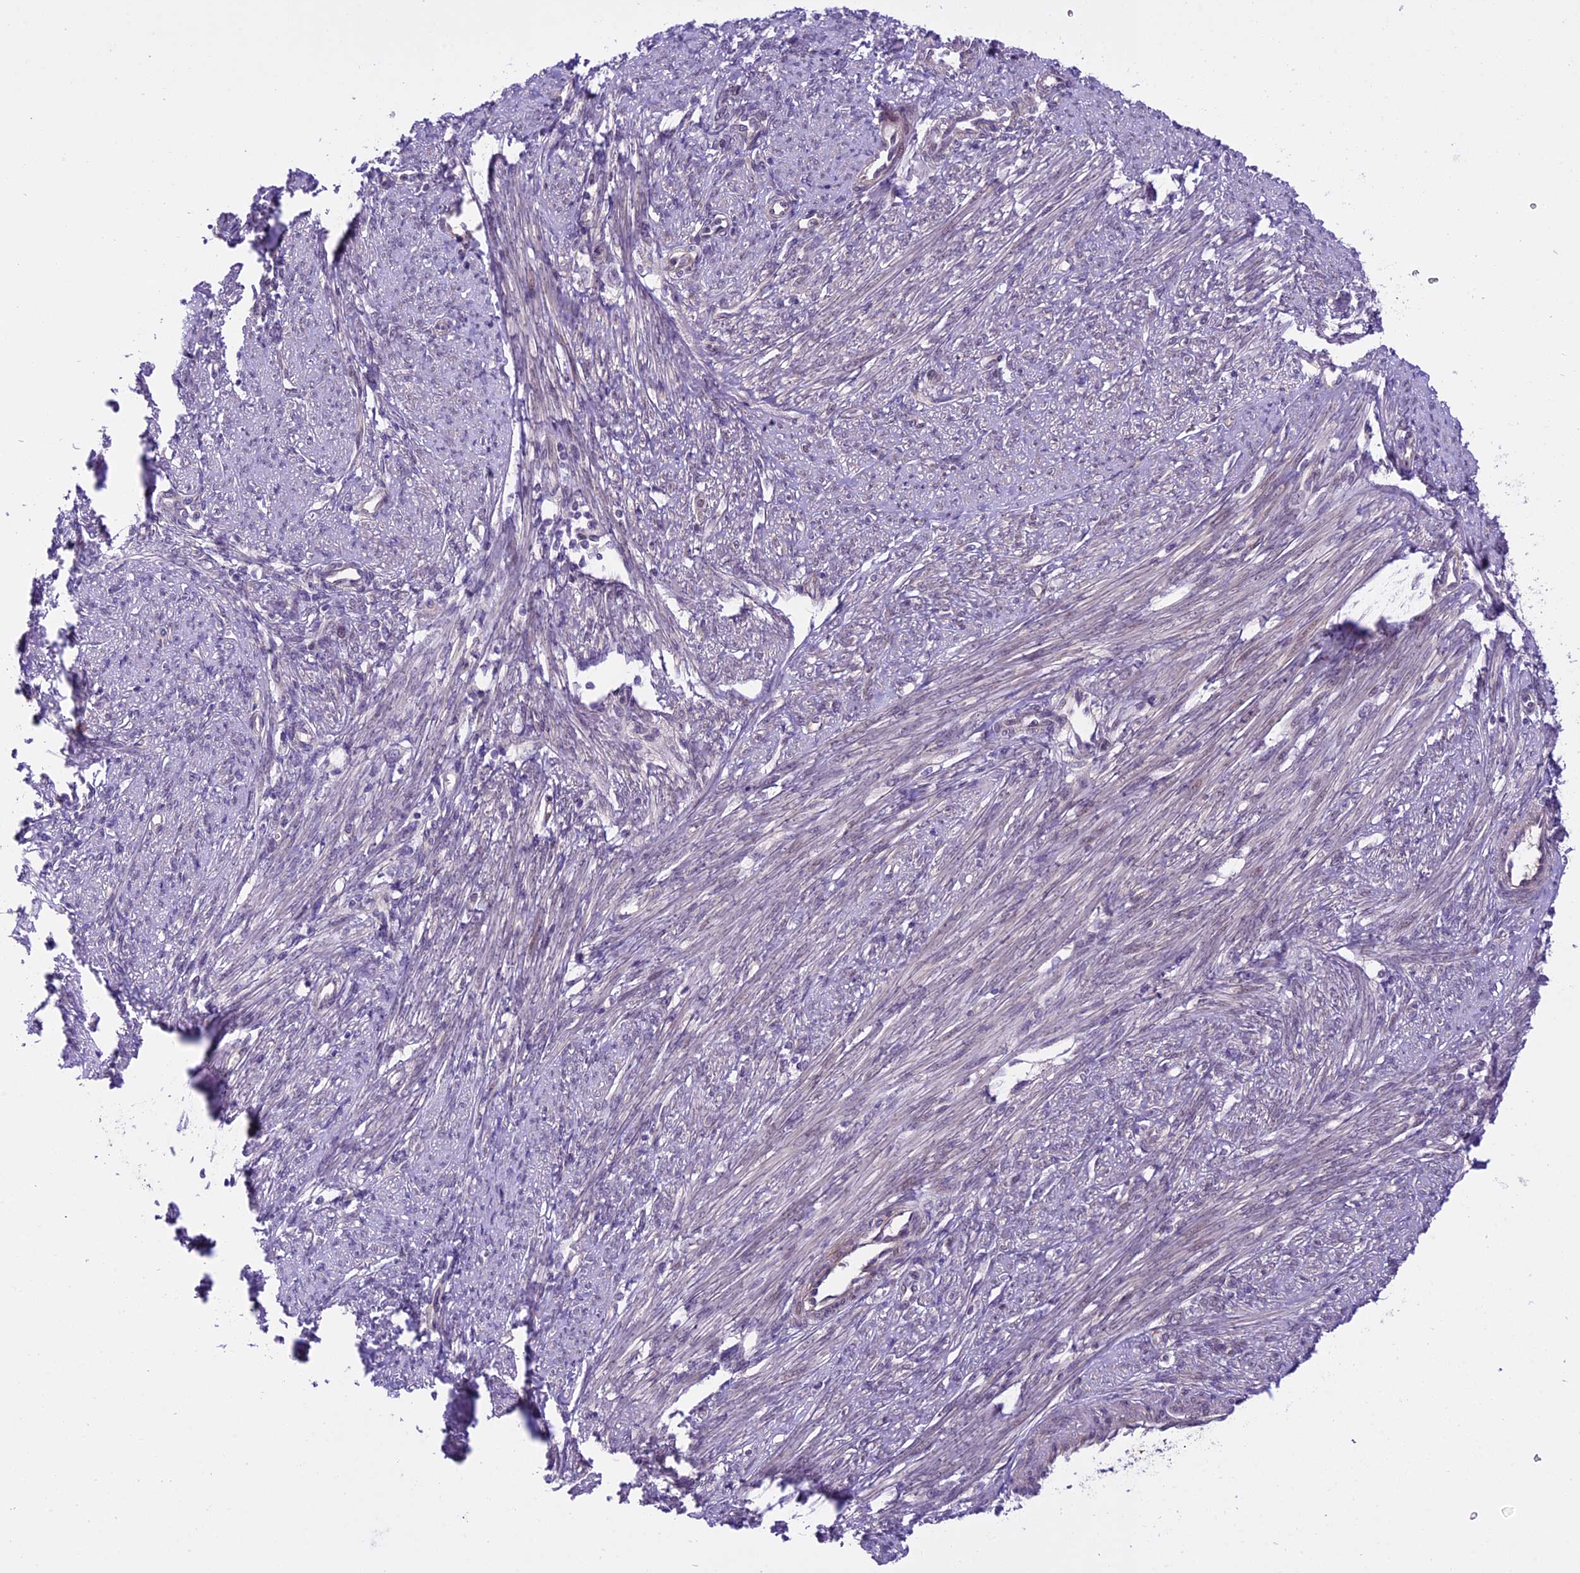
{"staining": {"intensity": "negative", "quantity": "none", "location": "none"}, "tissue": "smooth muscle", "cell_type": "Smooth muscle cells", "image_type": "normal", "snomed": [{"axis": "morphology", "description": "Normal tissue, NOS"}, {"axis": "topography", "description": "Smooth muscle"}, {"axis": "topography", "description": "Uterus"}], "caption": "An immunohistochemistry image of unremarkable smooth muscle is shown. There is no staining in smooth muscle cells of smooth muscle. (DAB immunohistochemistry (IHC) with hematoxylin counter stain).", "gene": "SPRED1", "patient": {"sex": "female", "age": 59}}